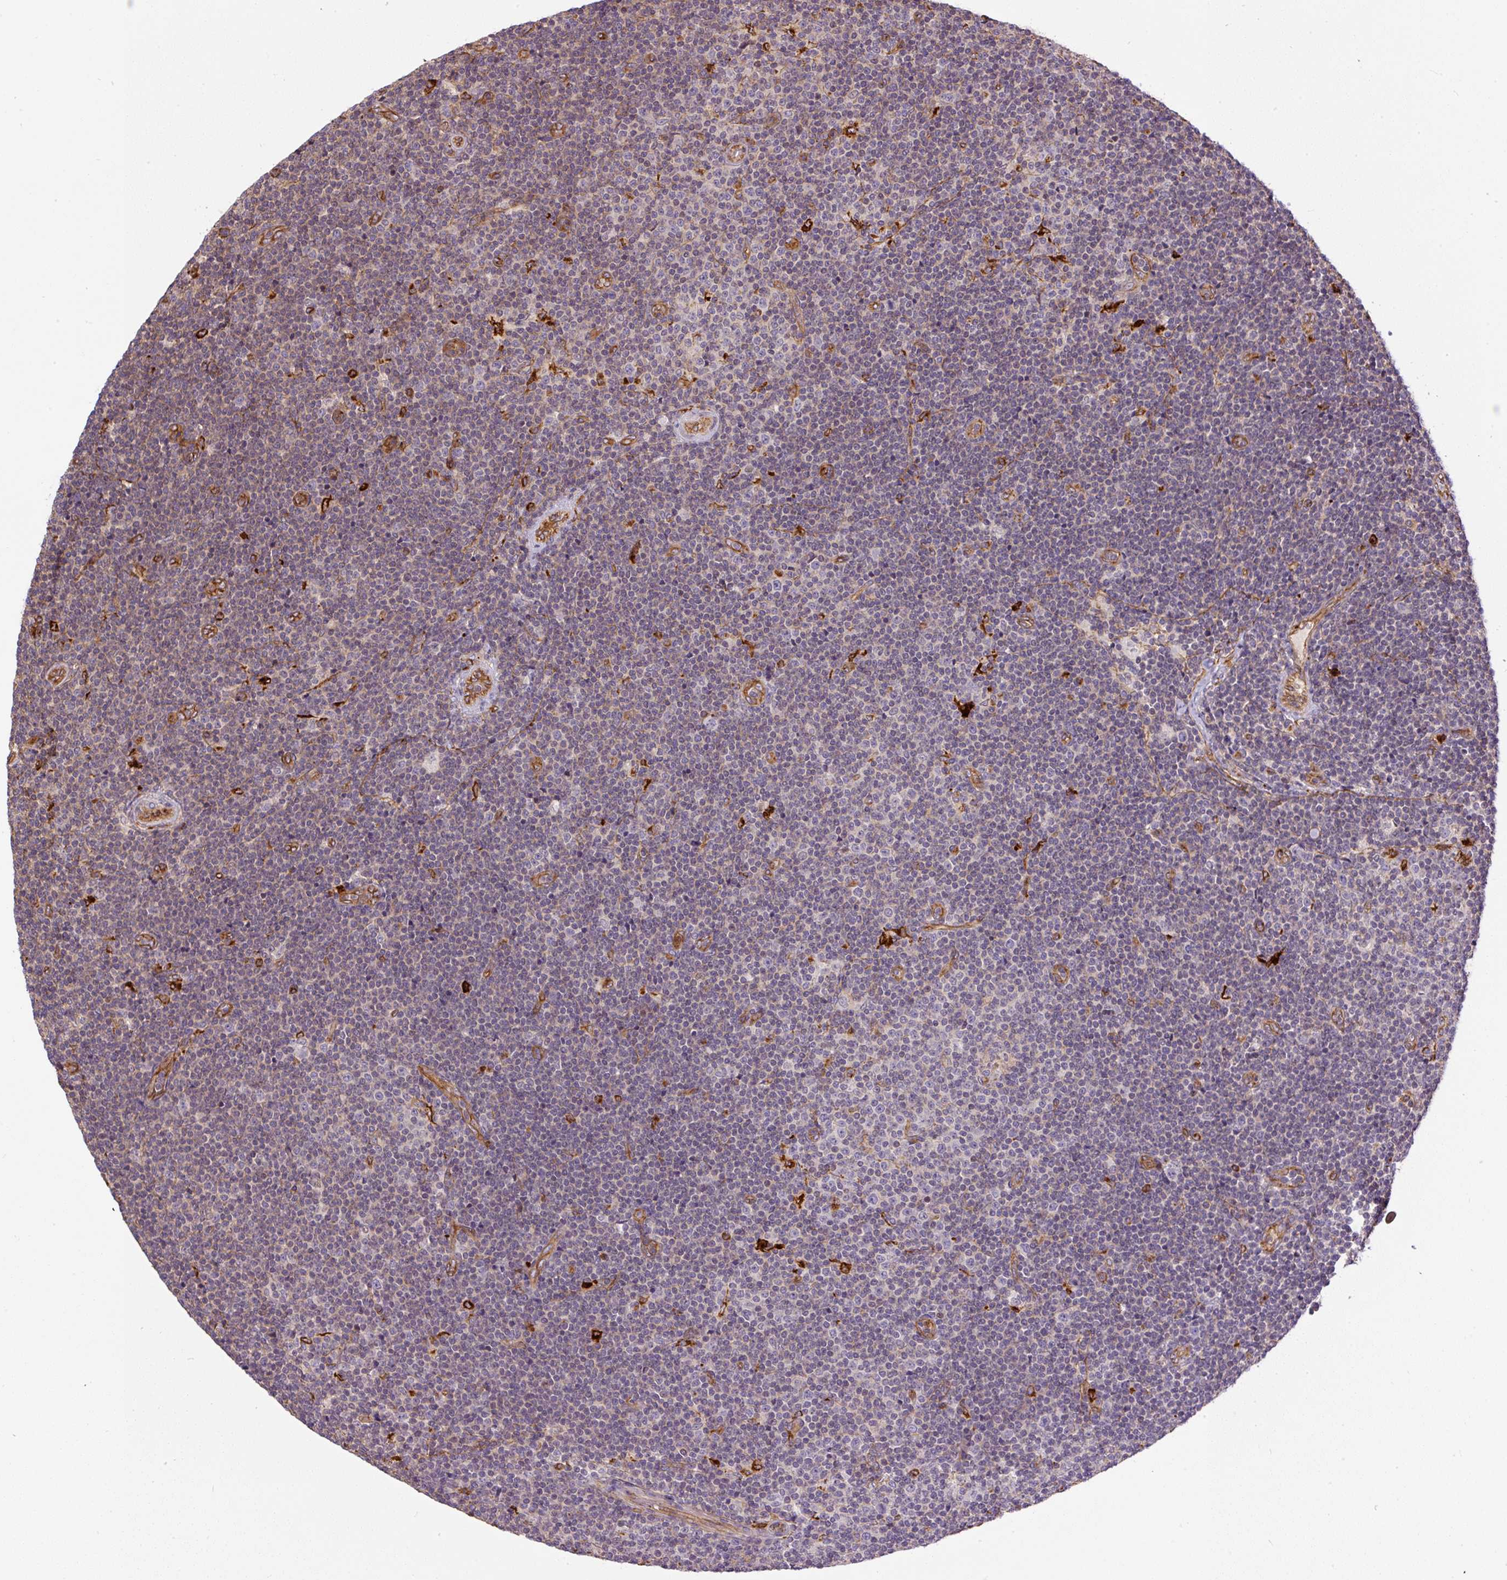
{"staining": {"intensity": "weak", "quantity": "<25%", "location": "cytoplasmic/membranous"}, "tissue": "lymphoma", "cell_type": "Tumor cells", "image_type": "cancer", "snomed": [{"axis": "morphology", "description": "Malignant lymphoma, non-Hodgkin's type, Low grade"}, {"axis": "topography", "description": "Lymph node"}], "caption": "An image of malignant lymphoma, non-Hodgkin's type (low-grade) stained for a protein reveals no brown staining in tumor cells.", "gene": "B3GALT5", "patient": {"sex": "male", "age": 48}}